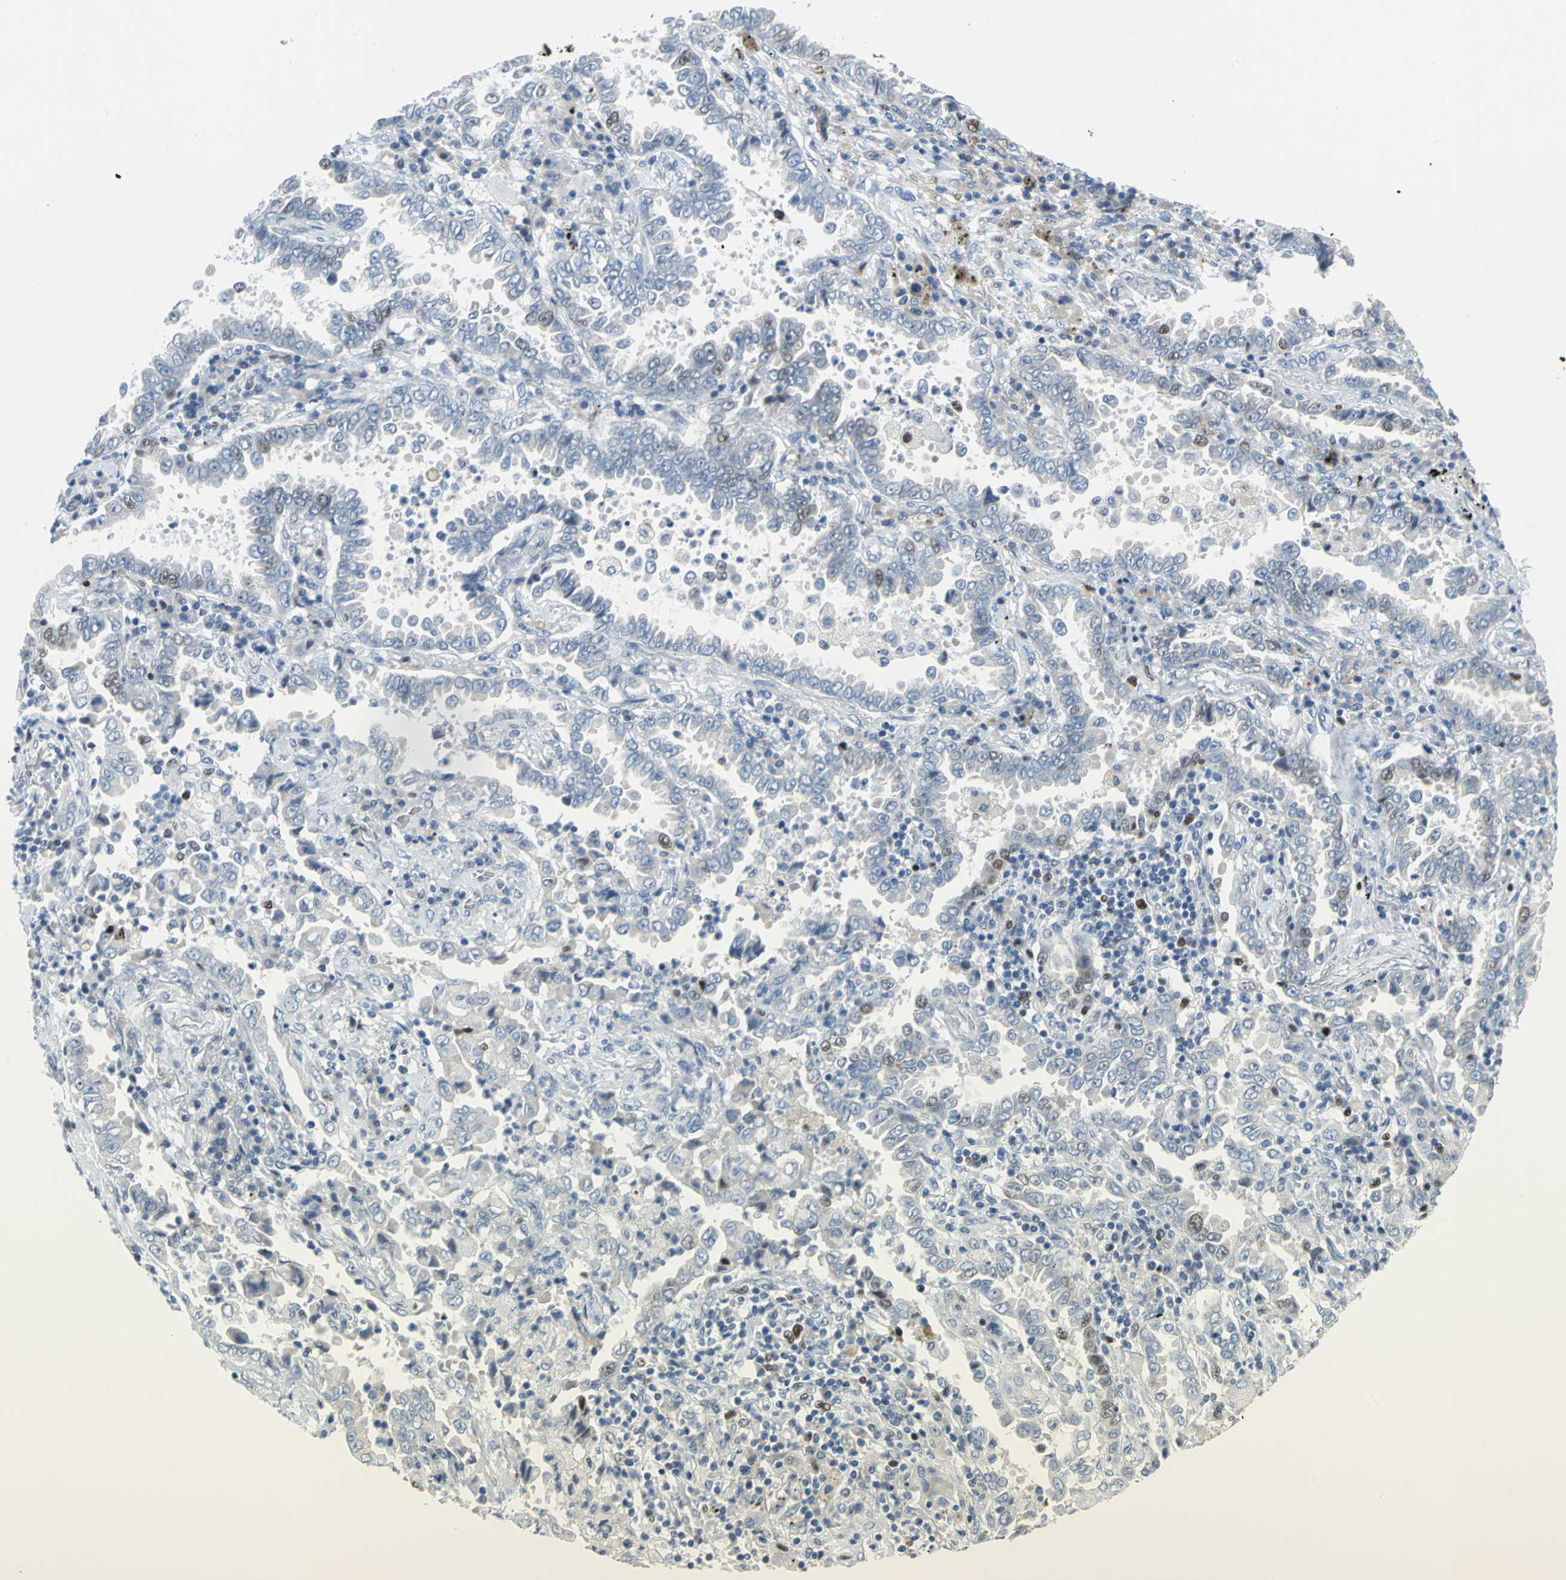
{"staining": {"intensity": "moderate", "quantity": "<25%", "location": "nuclear"}, "tissue": "lung cancer", "cell_type": "Tumor cells", "image_type": "cancer", "snomed": [{"axis": "morphology", "description": "Normal tissue, NOS"}, {"axis": "morphology", "description": "Inflammation, NOS"}, {"axis": "morphology", "description": "Adenocarcinoma, NOS"}, {"axis": "topography", "description": "Lung"}], "caption": "Immunohistochemistry (DAB (3,3'-diaminobenzidine)) staining of human lung cancer (adenocarcinoma) demonstrates moderate nuclear protein staining in approximately <25% of tumor cells.", "gene": "MCM4", "patient": {"sex": "female", "age": 64}}